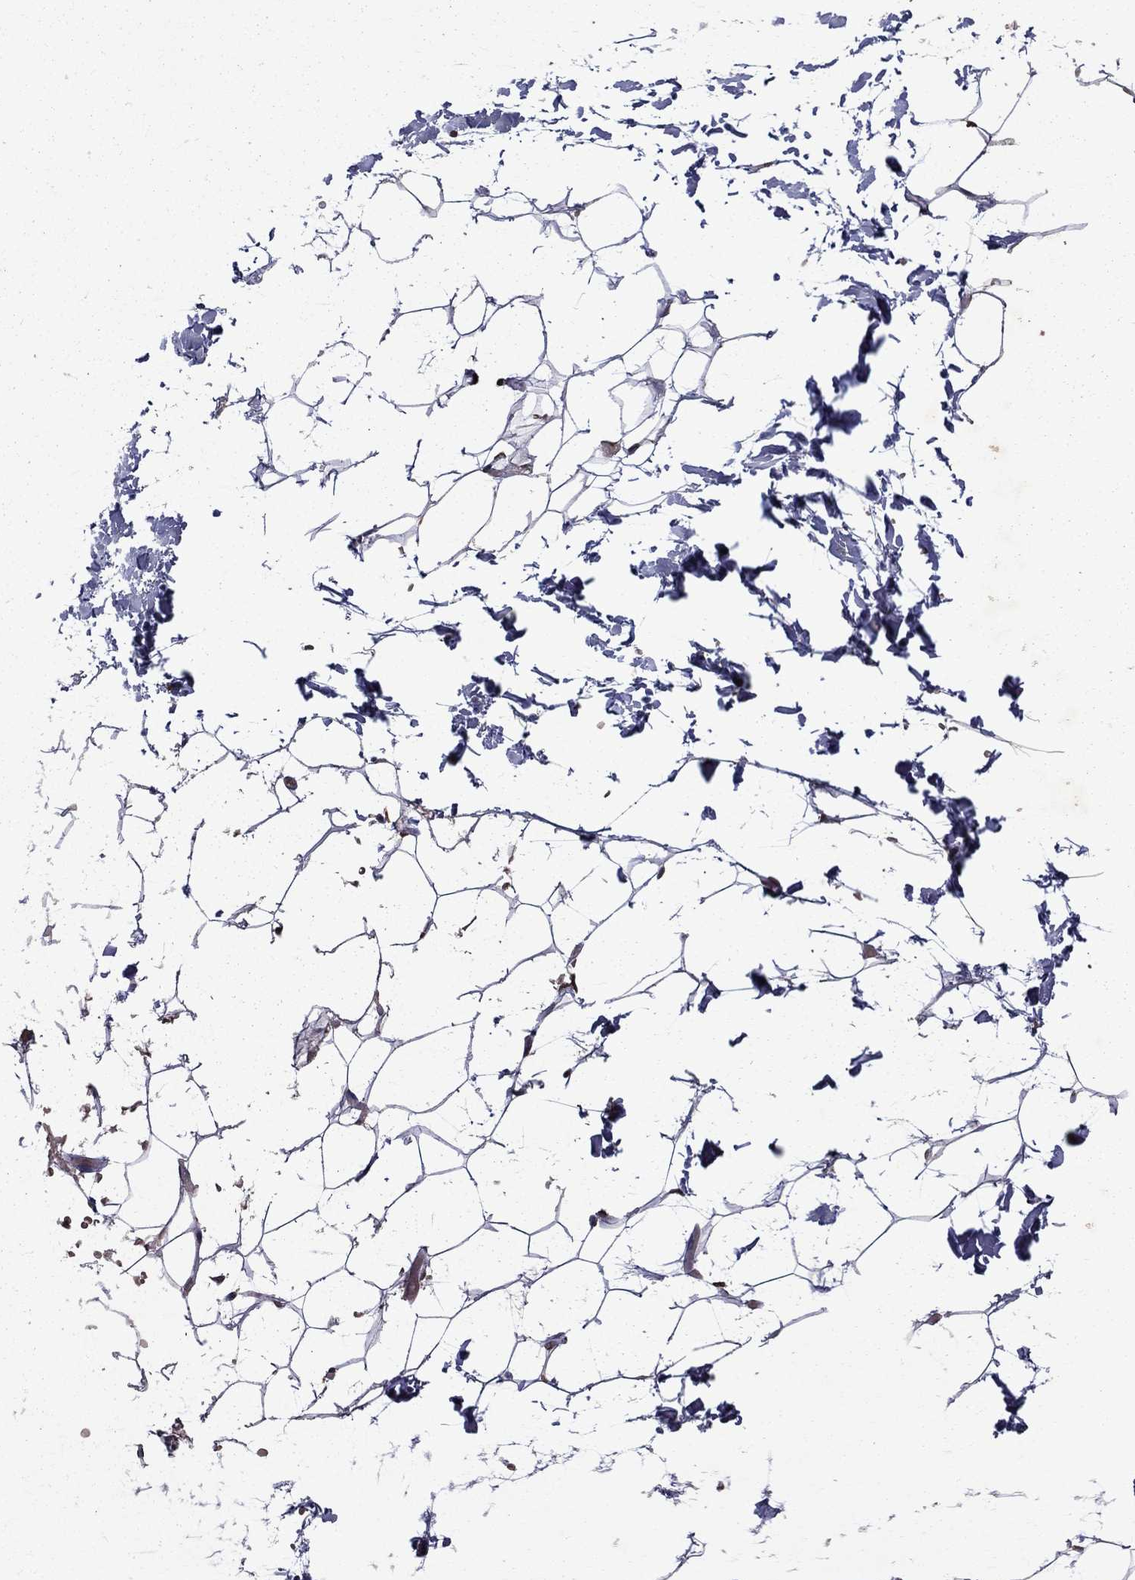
{"staining": {"intensity": "negative", "quantity": "none", "location": "none"}, "tissue": "adipose tissue", "cell_type": "Adipocytes", "image_type": "normal", "snomed": [{"axis": "morphology", "description": "Normal tissue, NOS"}, {"axis": "topography", "description": "Skin"}, {"axis": "topography", "description": "Peripheral nerve tissue"}], "caption": "IHC of unremarkable human adipose tissue displays no expression in adipocytes.", "gene": "NLGN1", "patient": {"sex": "female", "age": 56}}